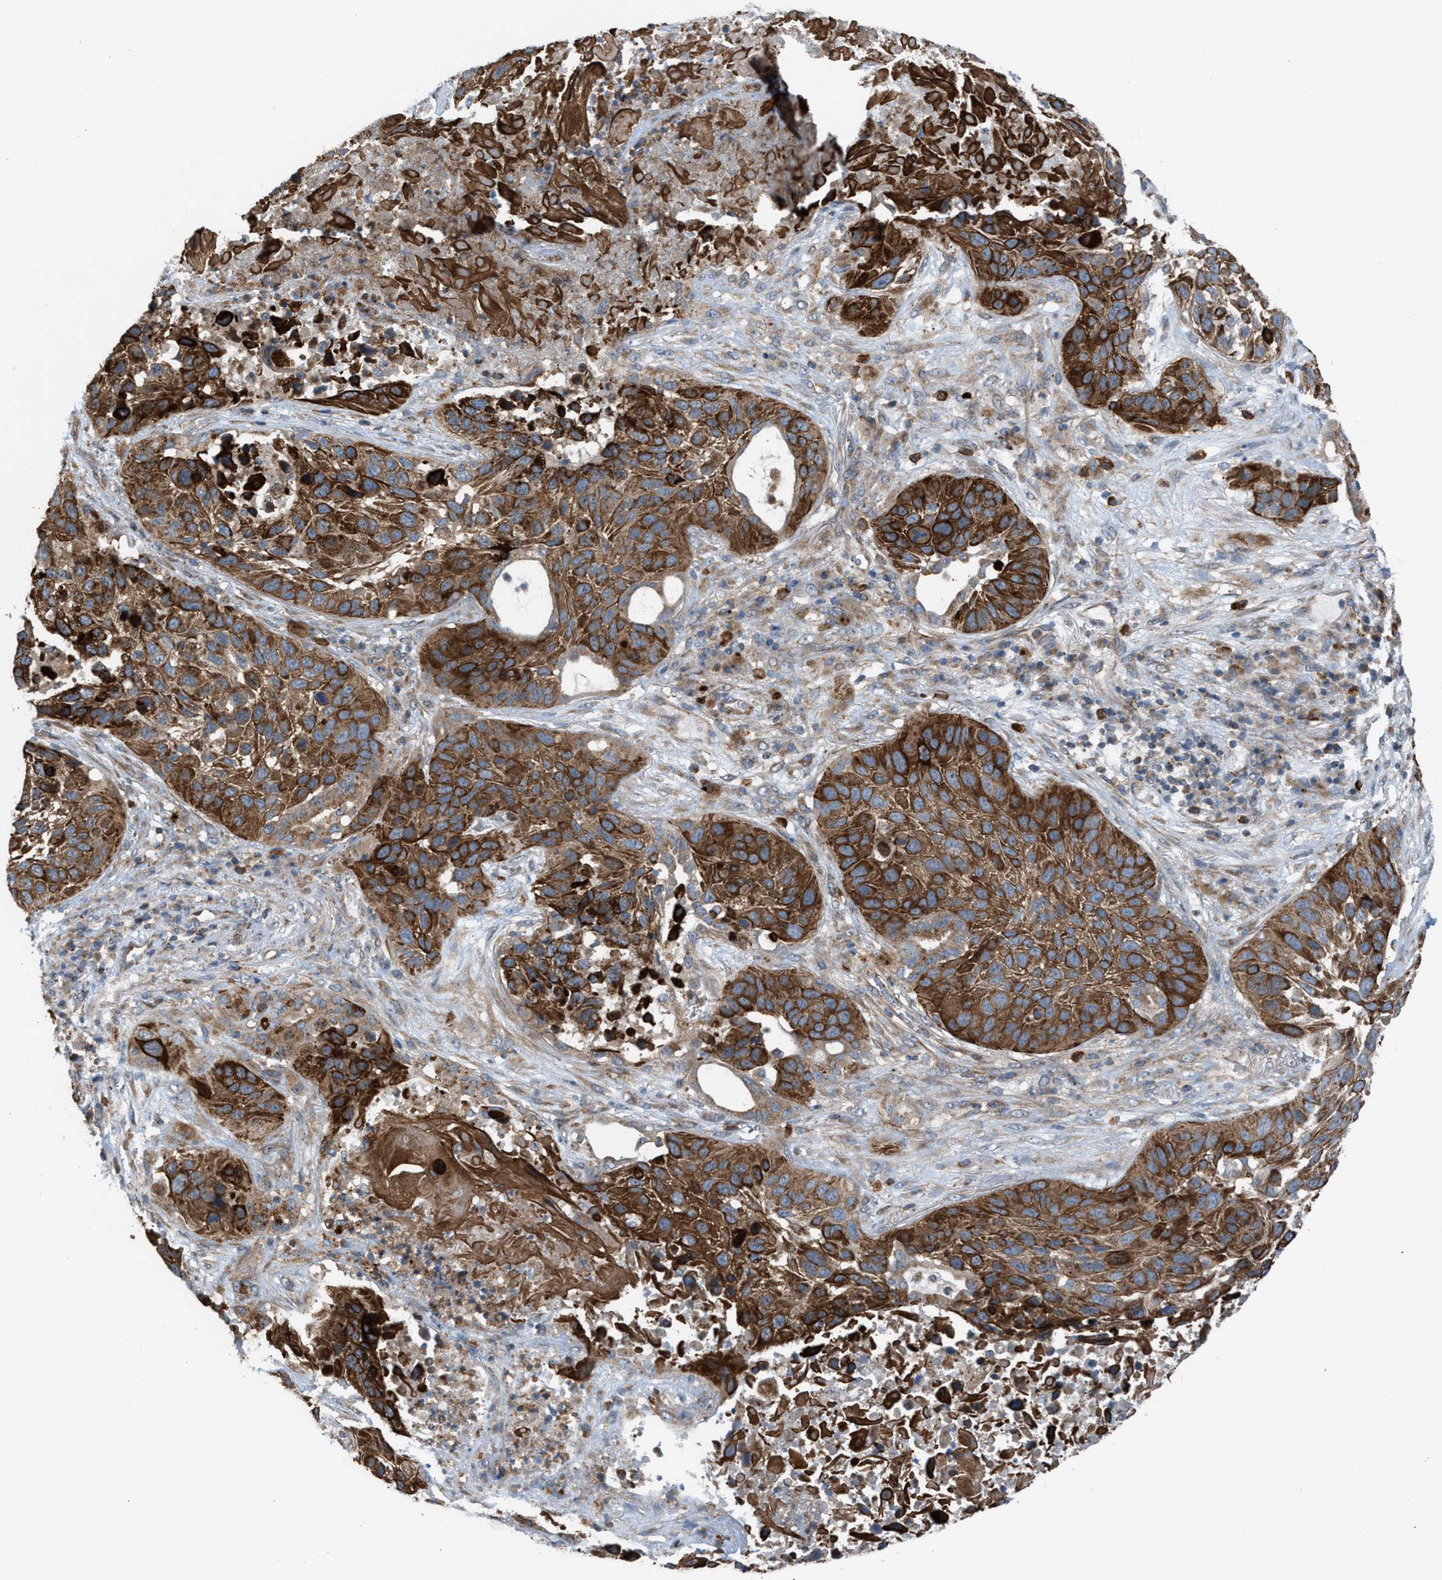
{"staining": {"intensity": "strong", "quantity": "25%-75%", "location": "cytoplasmic/membranous"}, "tissue": "lung cancer", "cell_type": "Tumor cells", "image_type": "cancer", "snomed": [{"axis": "morphology", "description": "Squamous cell carcinoma, NOS"}, {"axis": "topography", "description": "Lung"}], "caption": "IHC (DAB) staining of lung cancer (squamous cell carcinoma) shows strong cytoplasmic/membranous protein expression in approximately 25%-75% of tumor cells. (Stains: DAB (3,3'-diaminobenzidine) in brown, nuclei in blue, Microscopy: brightfield microscopy at high magnification).", "gene": "PDCL", "patient": {"sex": "male", "age": 57}}